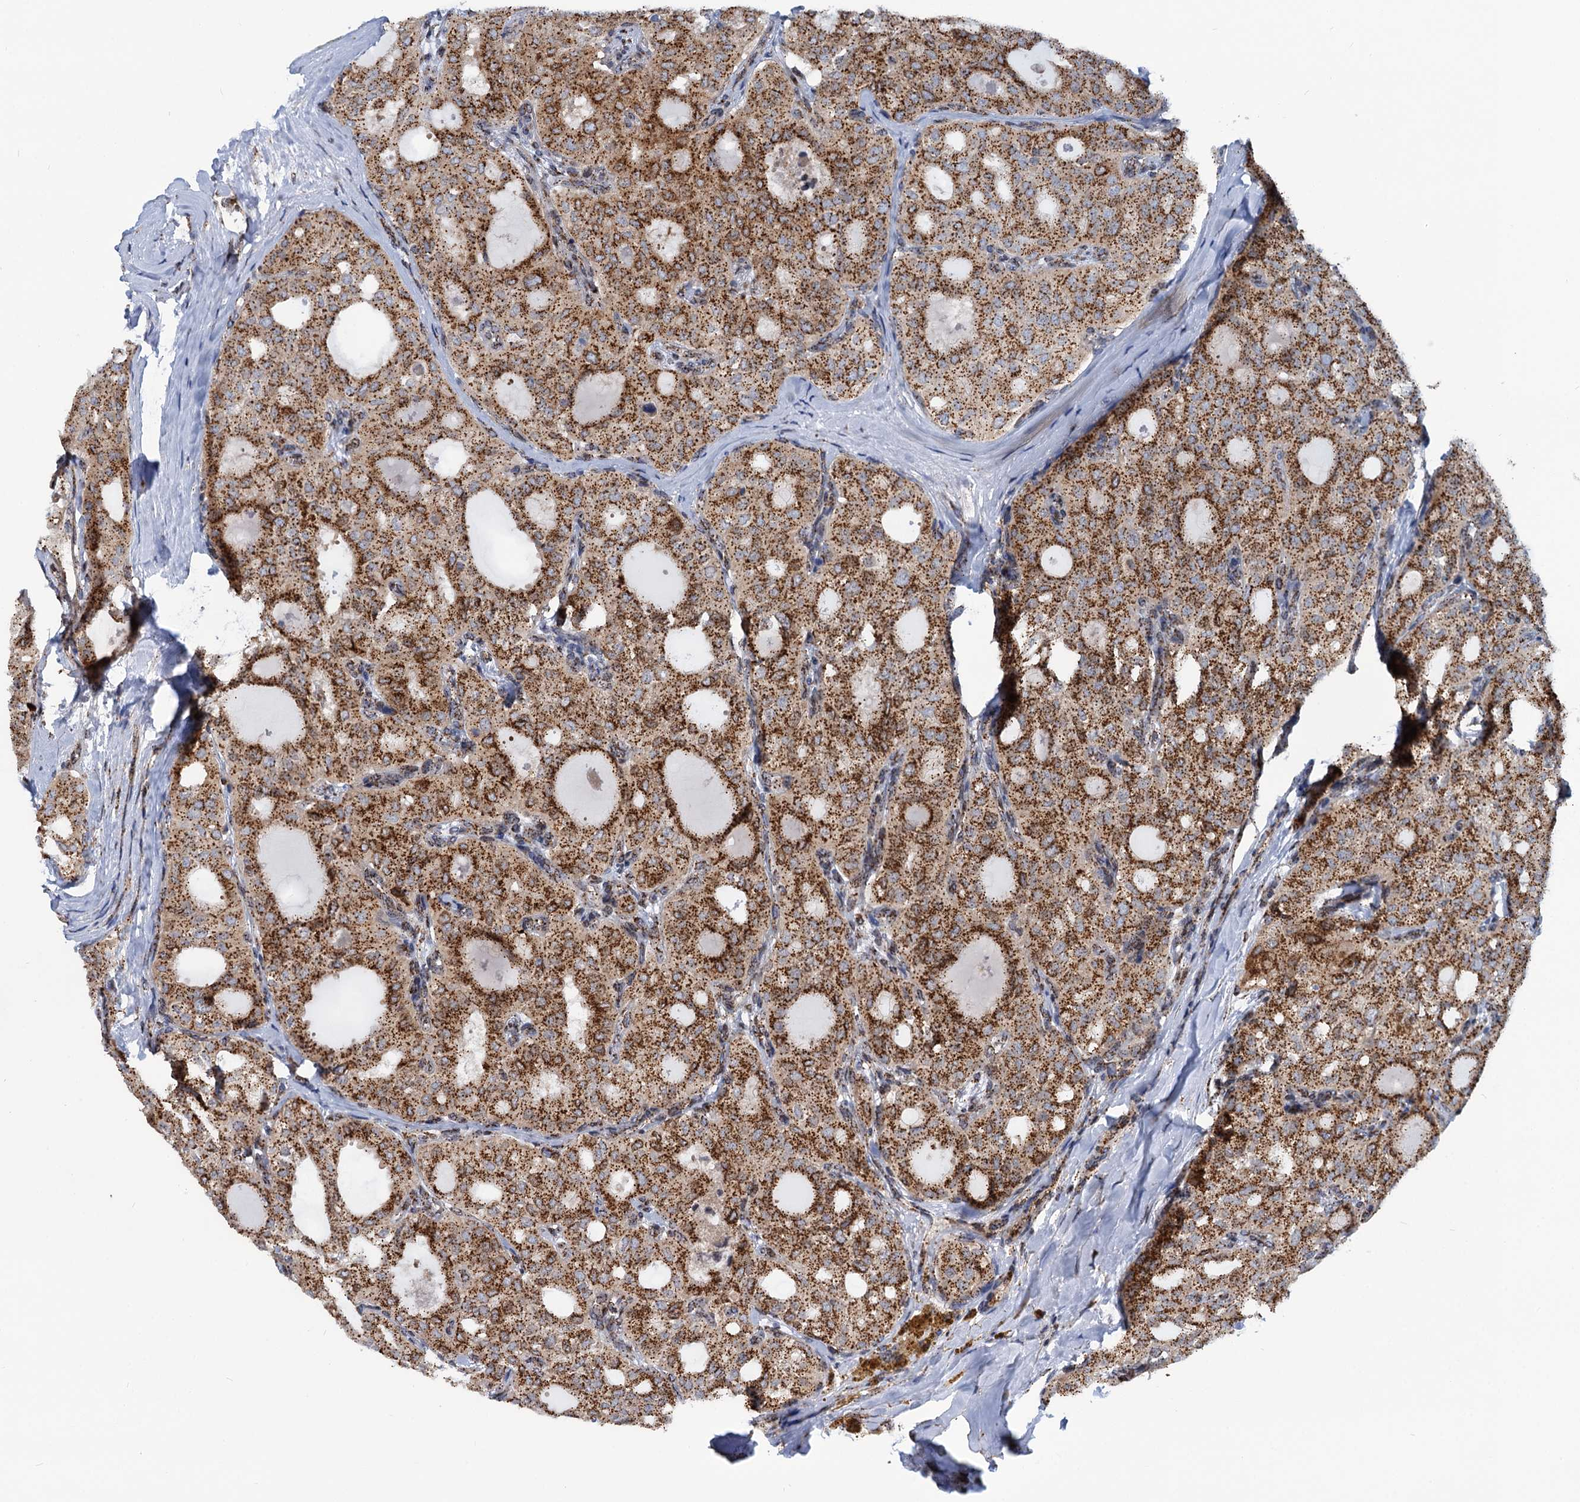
{"staining": {"intensity": "strong", "quantity": ">75%", "location": "cytoplasmic/membranous"}, "tissue": "thyroid cancer", "cell_type": "Tumor cells", "image_type": "cancer", "snomed": [{"axis": "morphology", "description": "Follicular adenoma carcinoma, NOS"}, {"axis": "topography", "description": "Thyroid gland"}], "caption": "Protein staining of thyroid cancer (follicular adenoma carcinoma) tissue displays strong cytoplasmic/membranous staining in about >75% of tumor cells.", "gene": "SUPT20H", "patient": {"sex": "male", "age": 75}}